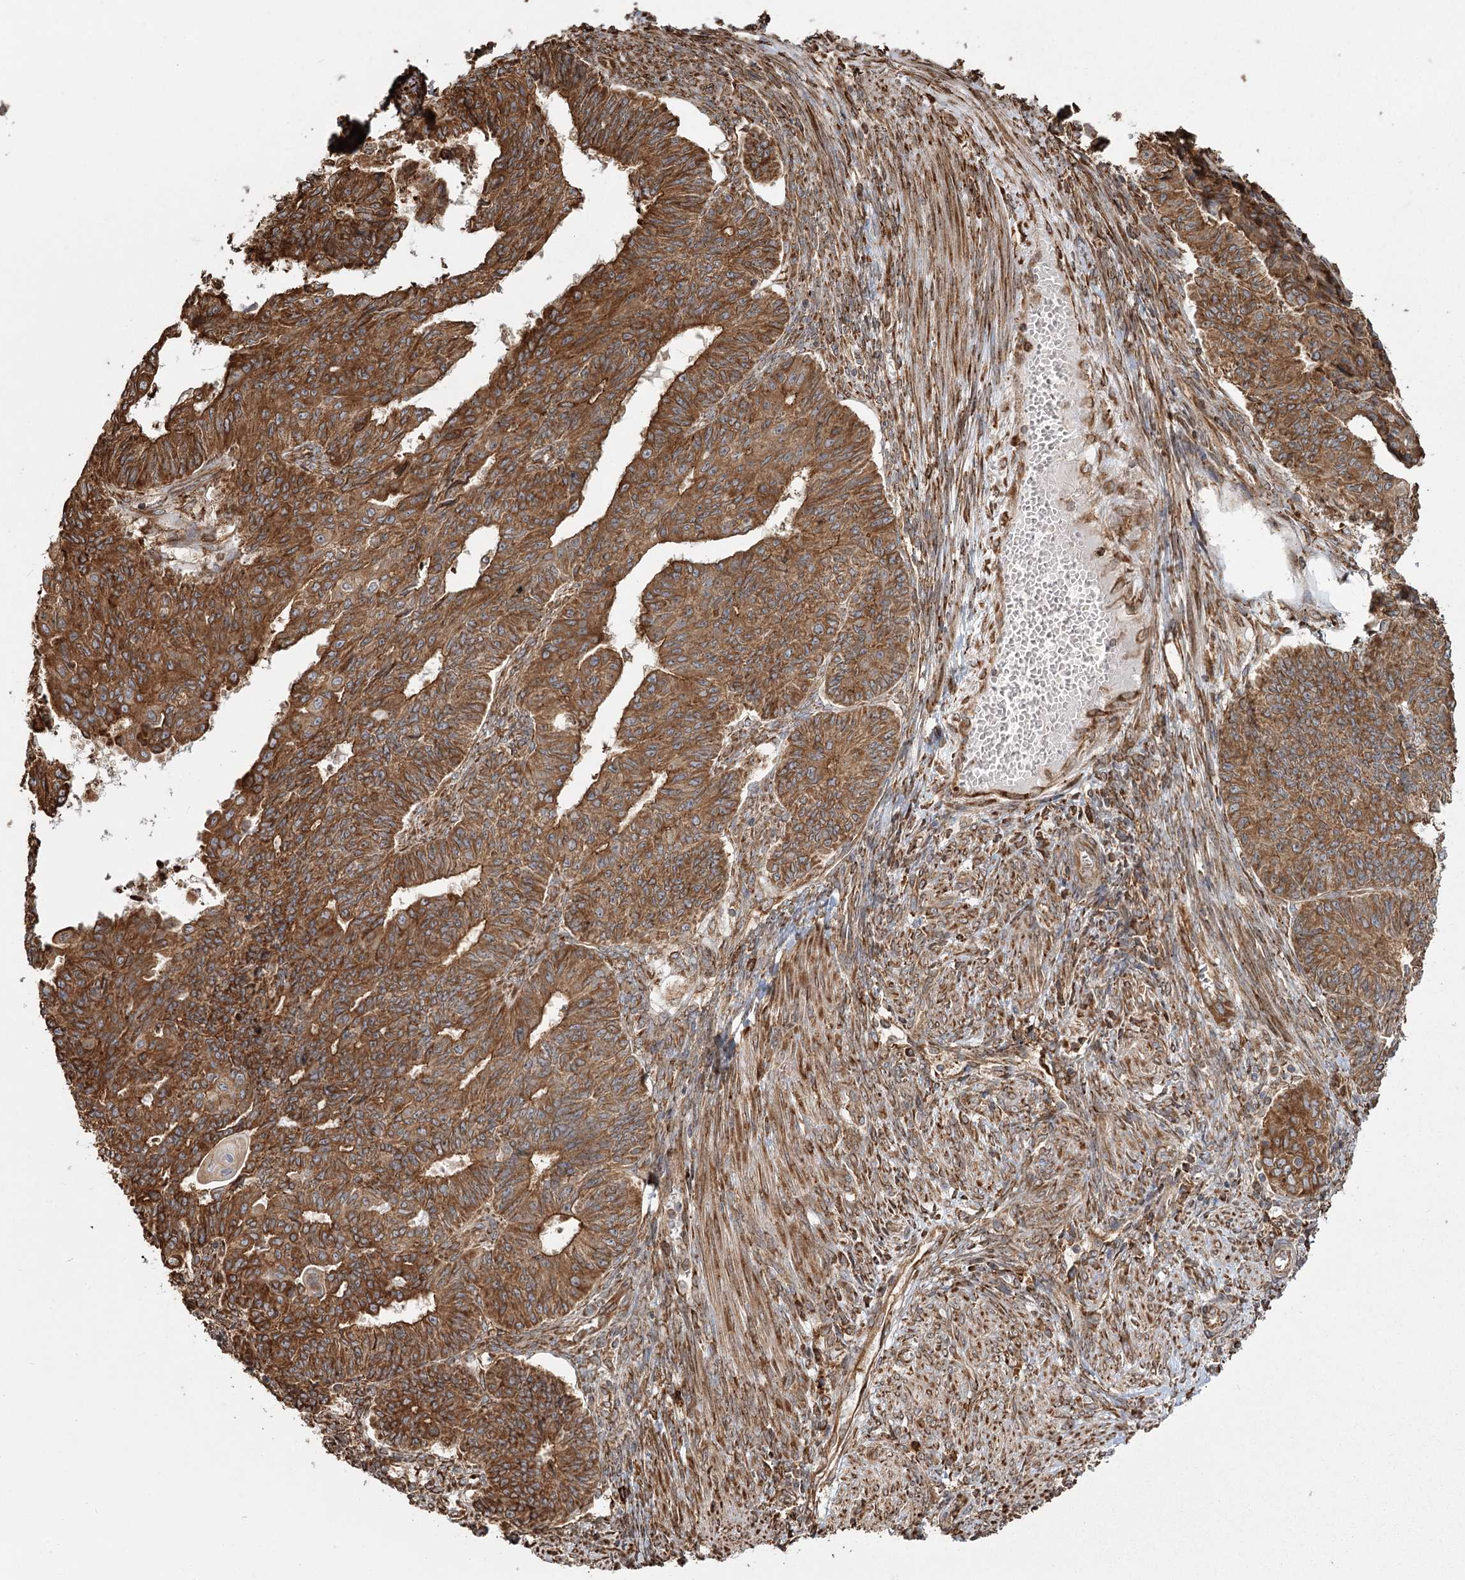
{"staining": {"intensity": "strong", "quantity": ">75%", "location": "cytoplasmic/membranous"}, "tissue": "endometrial cancer", "cell_type": "Tumor cells", "image_type": "cancer", "snomed": [{"axis": "morphology", "description": "Adenocarcinoma, NOS"}, {"axis": "topography", "description": "Endometrium"}], "caption": "A brown stain shows strong cytoplasmic/membranous staining of a protein in endometrial cancer tumor cells.", "gene": "FAM13A", "patient": {"sex": "female", "age": 32}}